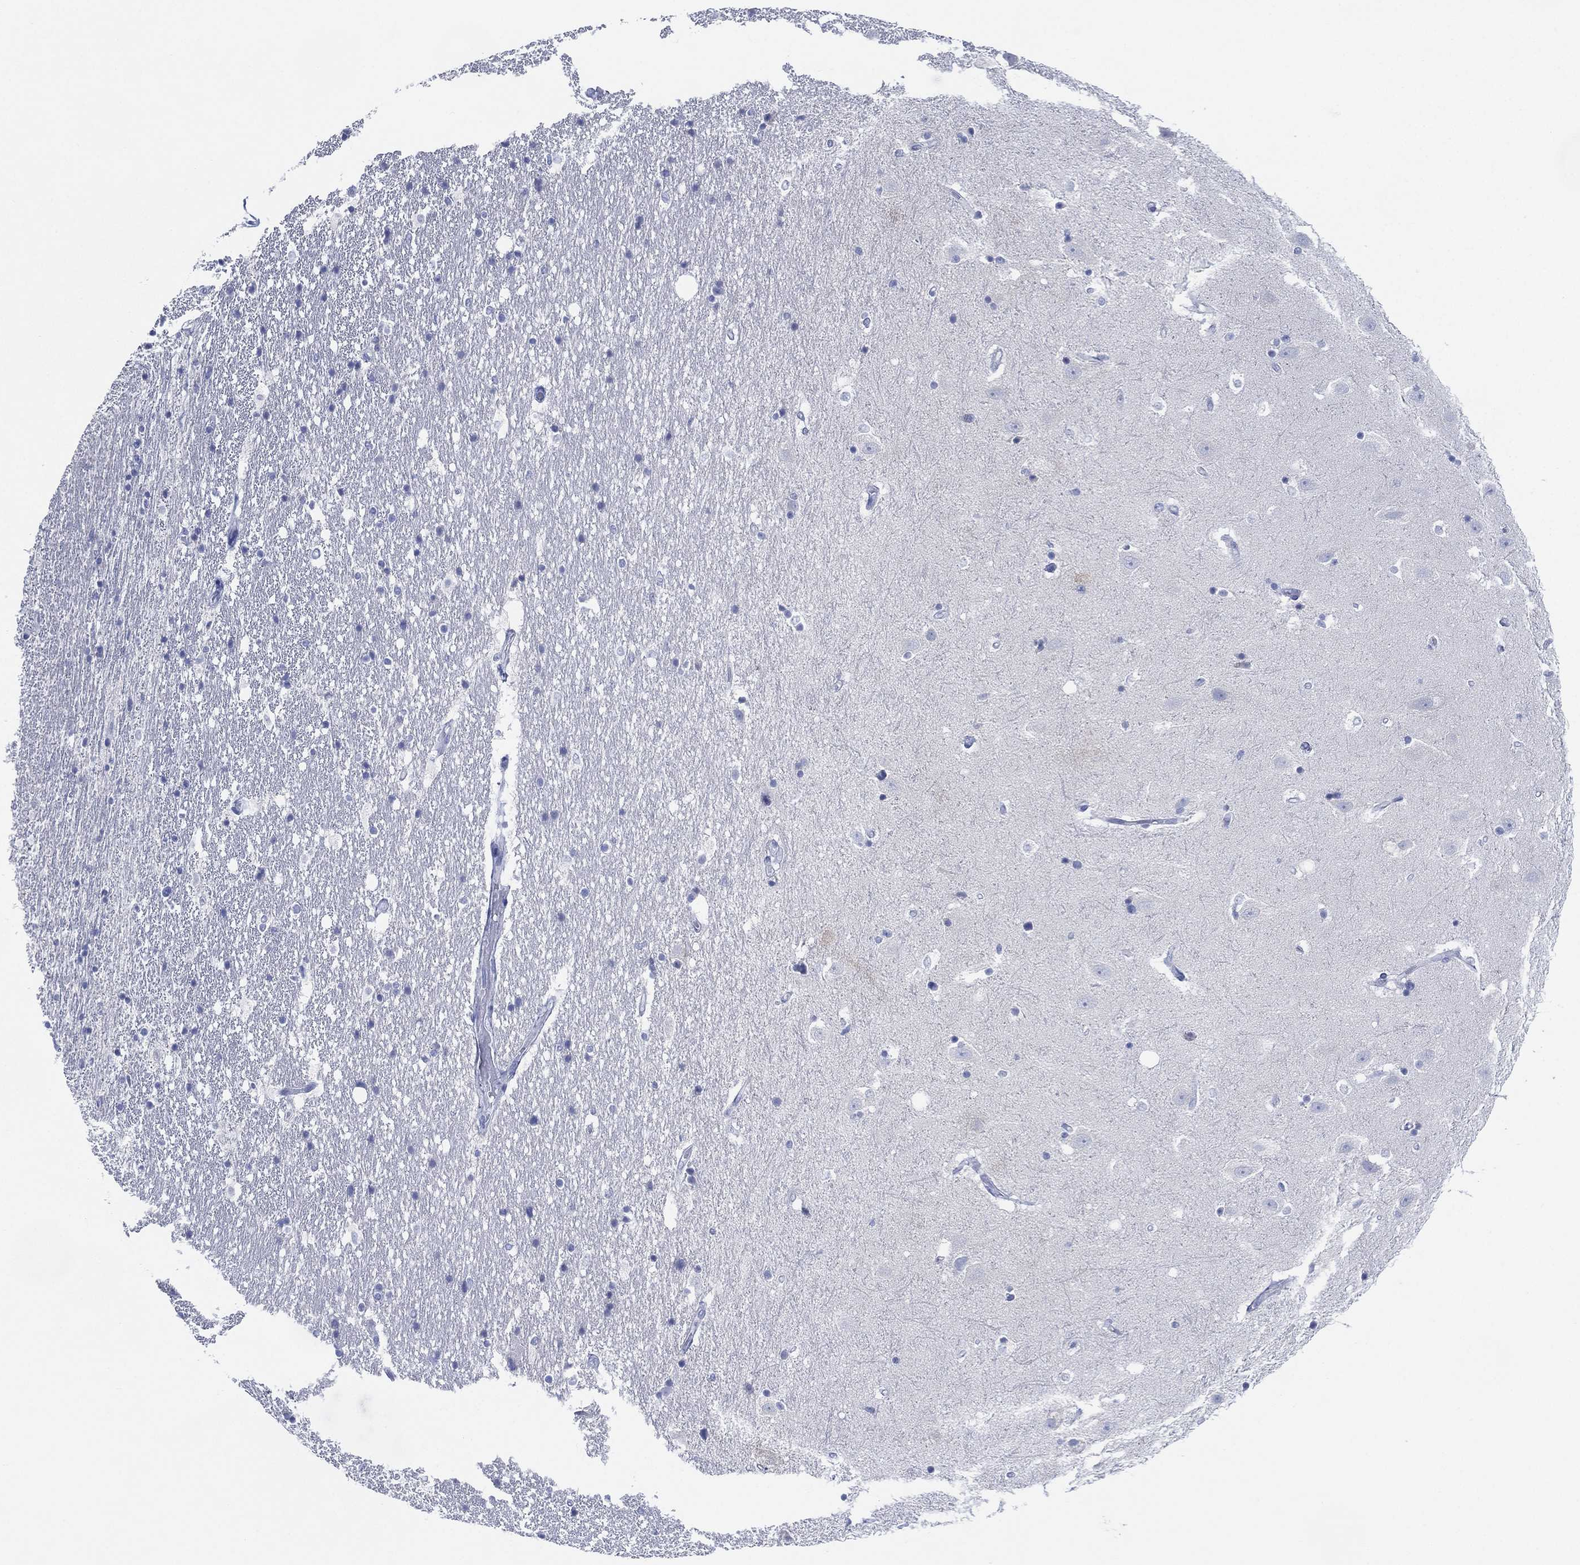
{"staining": {"intensity": "negative", "quantity": "none", "location": "none"}, "tissue": "hippocampus", "cell_type": "Glial cells", "image_type": "normal", "snomed": [{"axis": "morphology", "description": "Normal tissue, NOS"}, {"axis": "topography", "description": "Hippocampus"}], "caption": "IHC photomicrograph of normal hippocampus: human hippocampus stained with DAB shows no significant protein staining in glial cells. The staining is performed using DAB brown chromogen with nuclei counter-stained in using hematoxylin.", "gene": "ADAD2", "patient": {"sex": "male", "age": 49}}